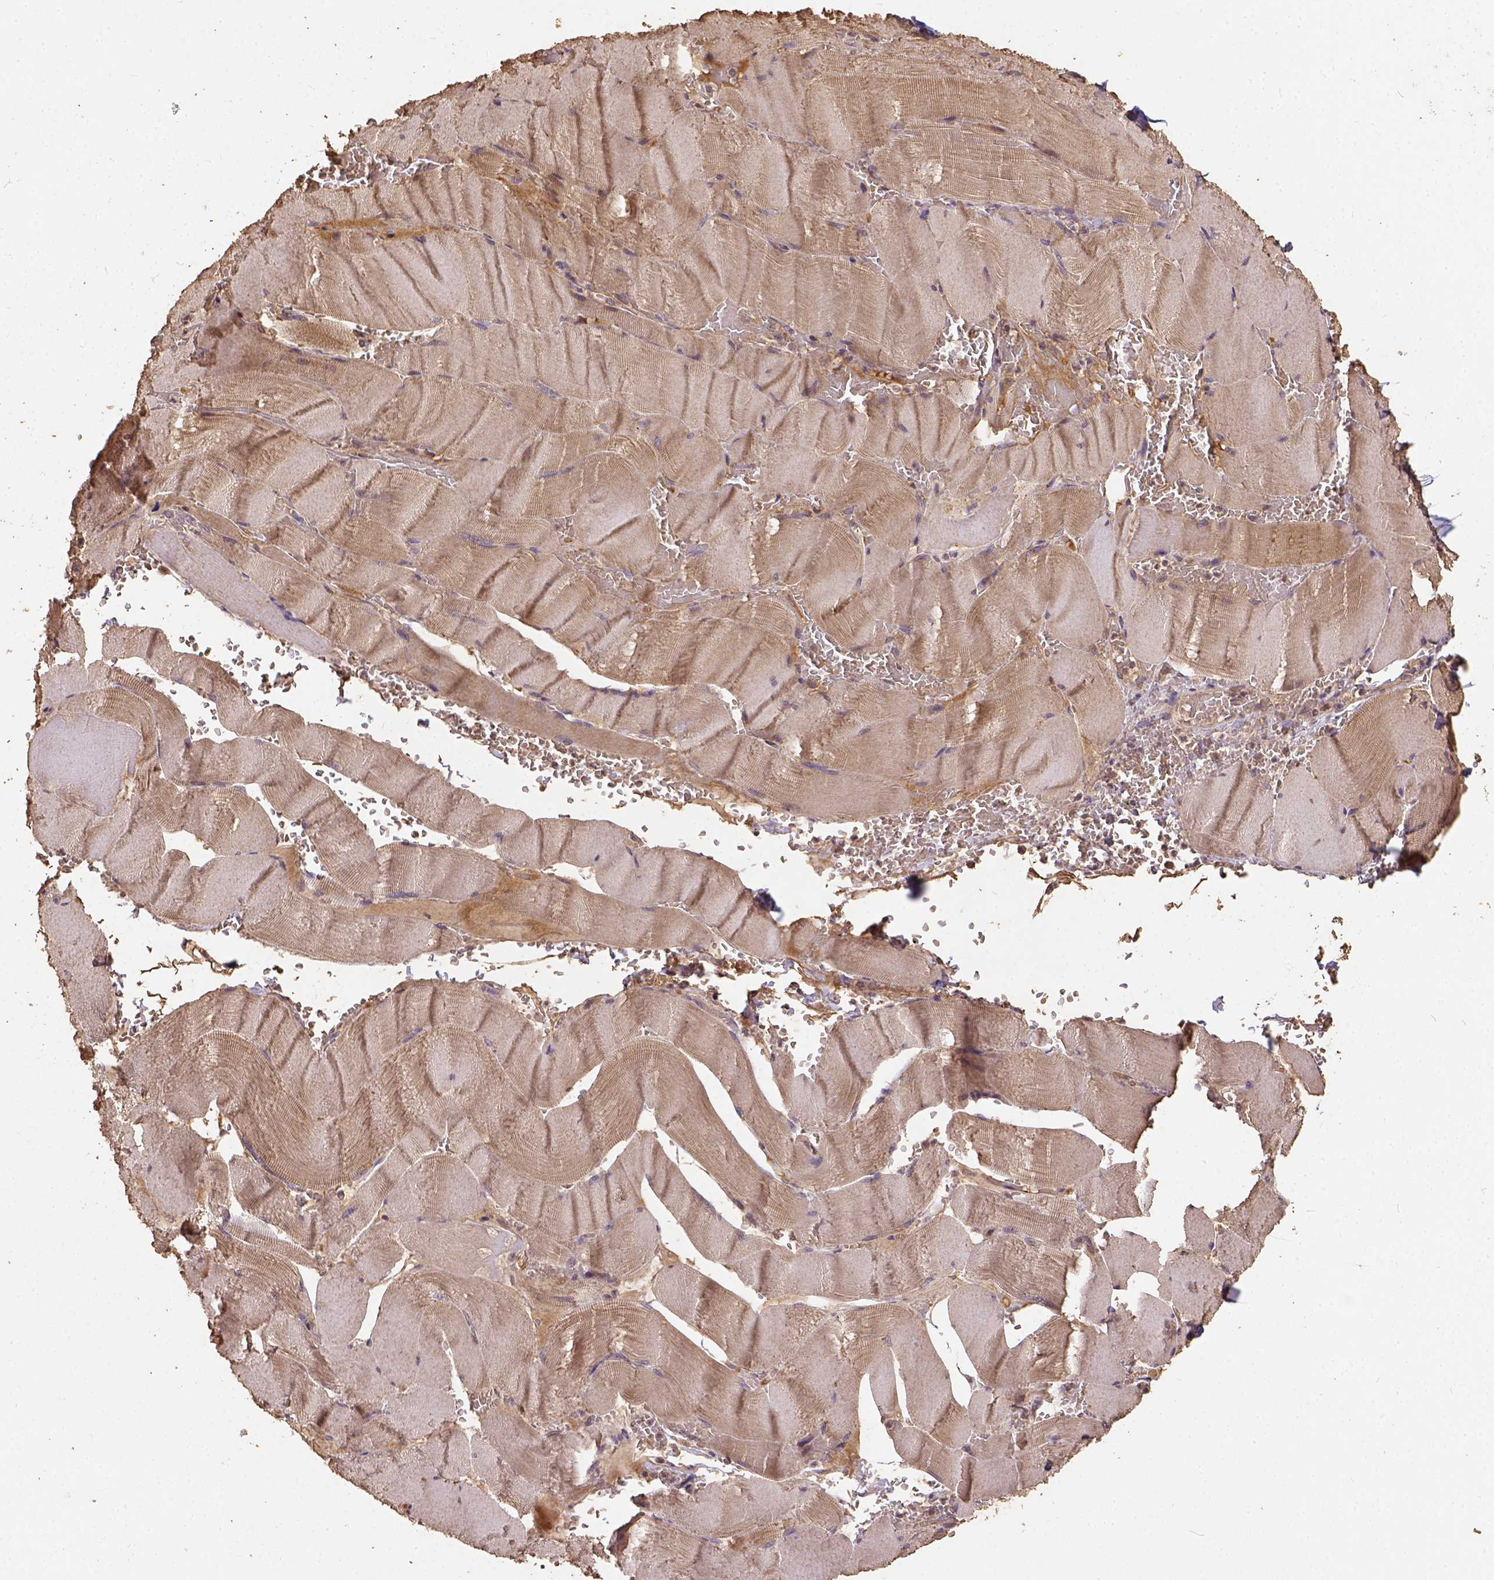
{"staining": {"intensity": "weak", "quantity": ">75%", "location": "cytoplasmic/membranous"}, "tissue": "skeletal muscle", "cell_type": "Myocytes", "image_type": "normal", "snomed": [{"axis": "morphology", "description": "Normal tissue, NOS"}, {"axis": "topography", "description": "Skeletal muscle"}], "caption": "Immunohistochemistry (IHC) photomicrograph of normal skeletal muscle stained for a protein (brown), which displays low levels of weak cytoplasmic/membranous expression in approximately >75% of myocytes.", "gene": "ATP1B3", "patient": {"sex": "male", "age": 56}}